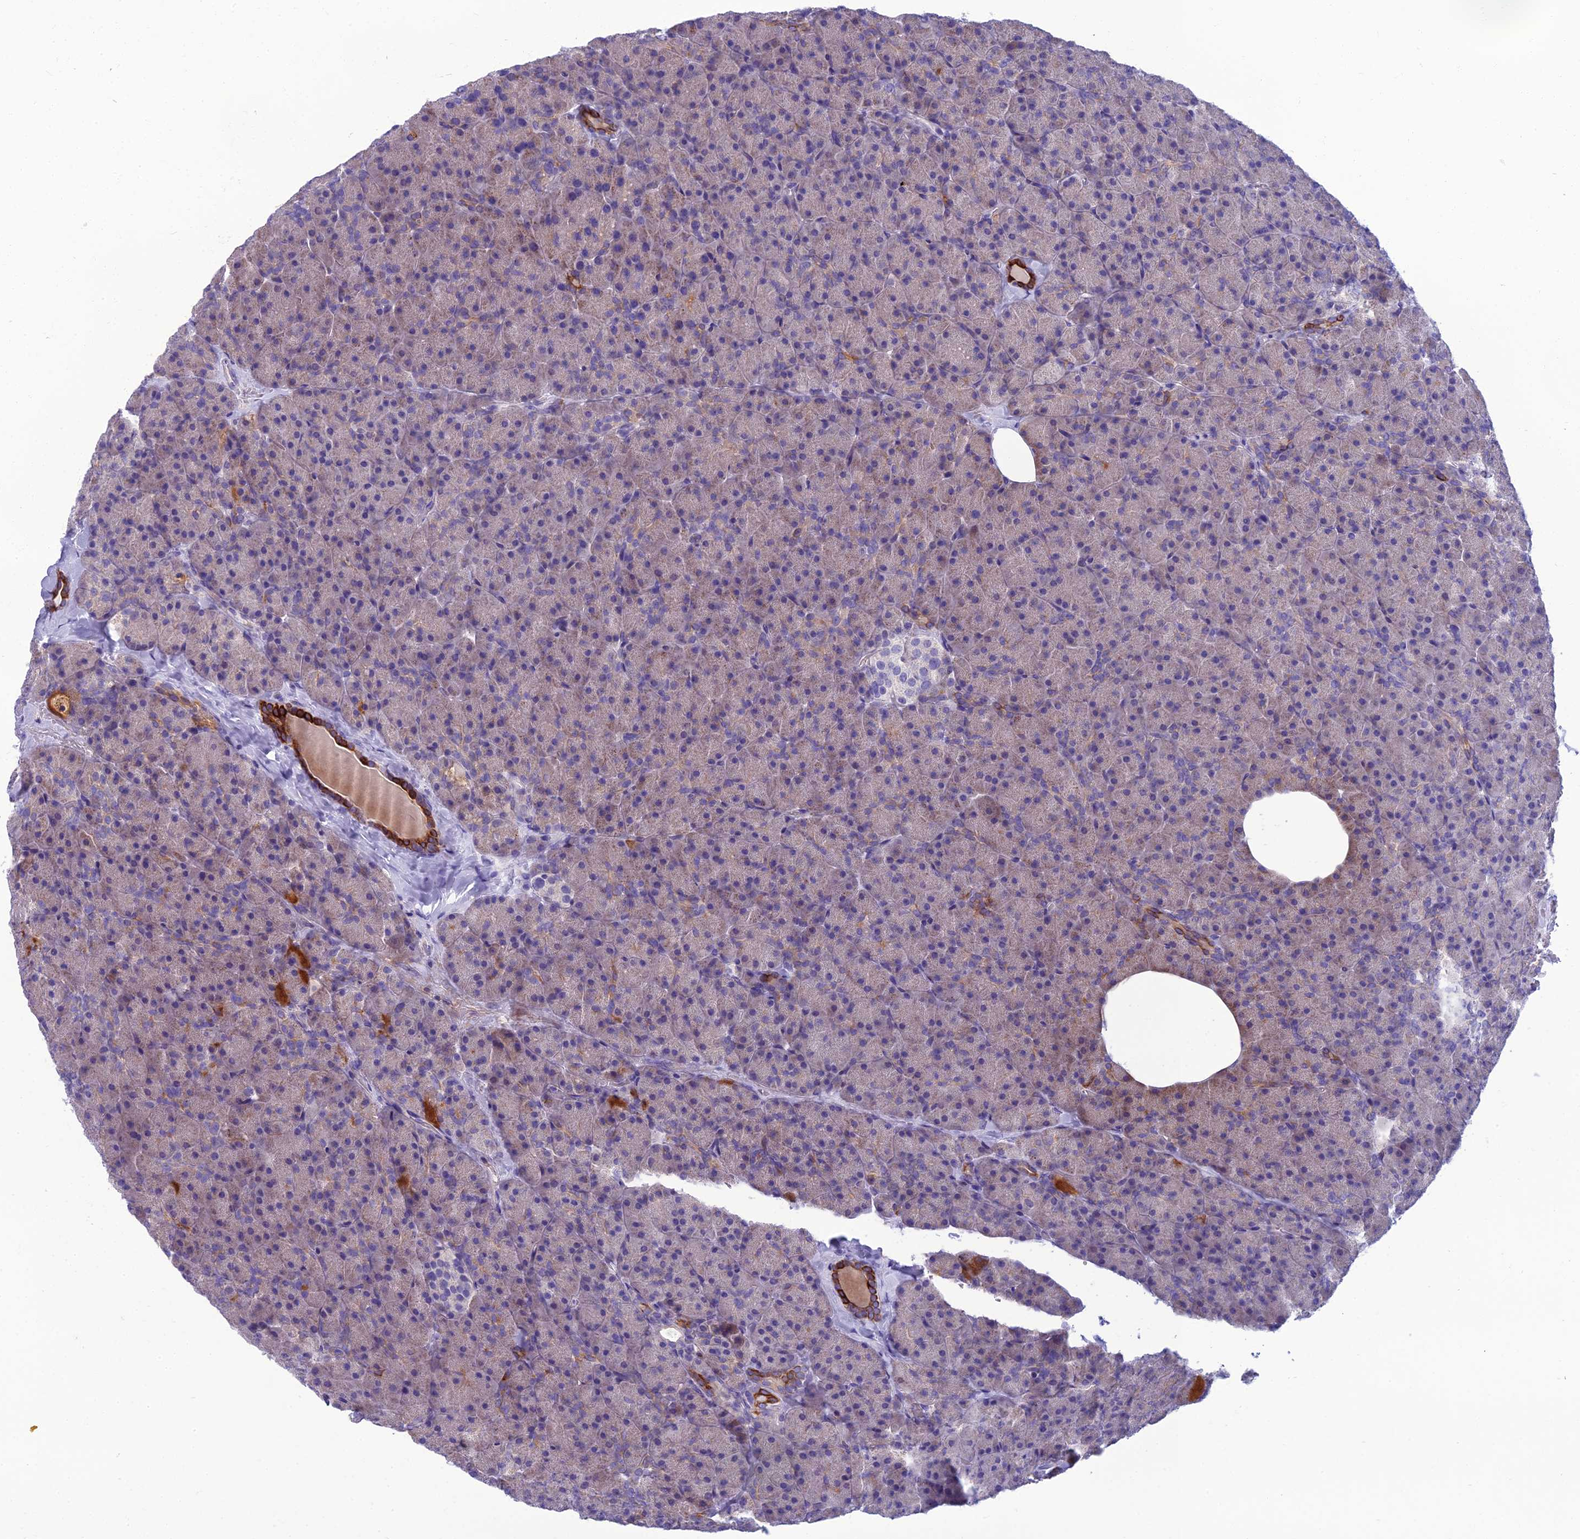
{"staining": {"intensity": "strong", "quantity": "<25%", "location": "cytoplasmic/membranous"}, "tissue": "pancreas", "cell_type": "Exocrine glandular cells", "image_type": "normal", "snomed": [{"axis": "morphology", "description": "Normal tissue, NOS"}, {"axis": "topography", "description": "Pancreas"}], "caption": "Strong cytoplasmic/membranous positivity is seen in approximately <25% of exocrine glandular cells in unremarkable pancreas. The protein is shown in brown color, while the nuclei are stained blue.", "gene": "SPTLC3", "patient": {"sex": "male", "age": 36}}